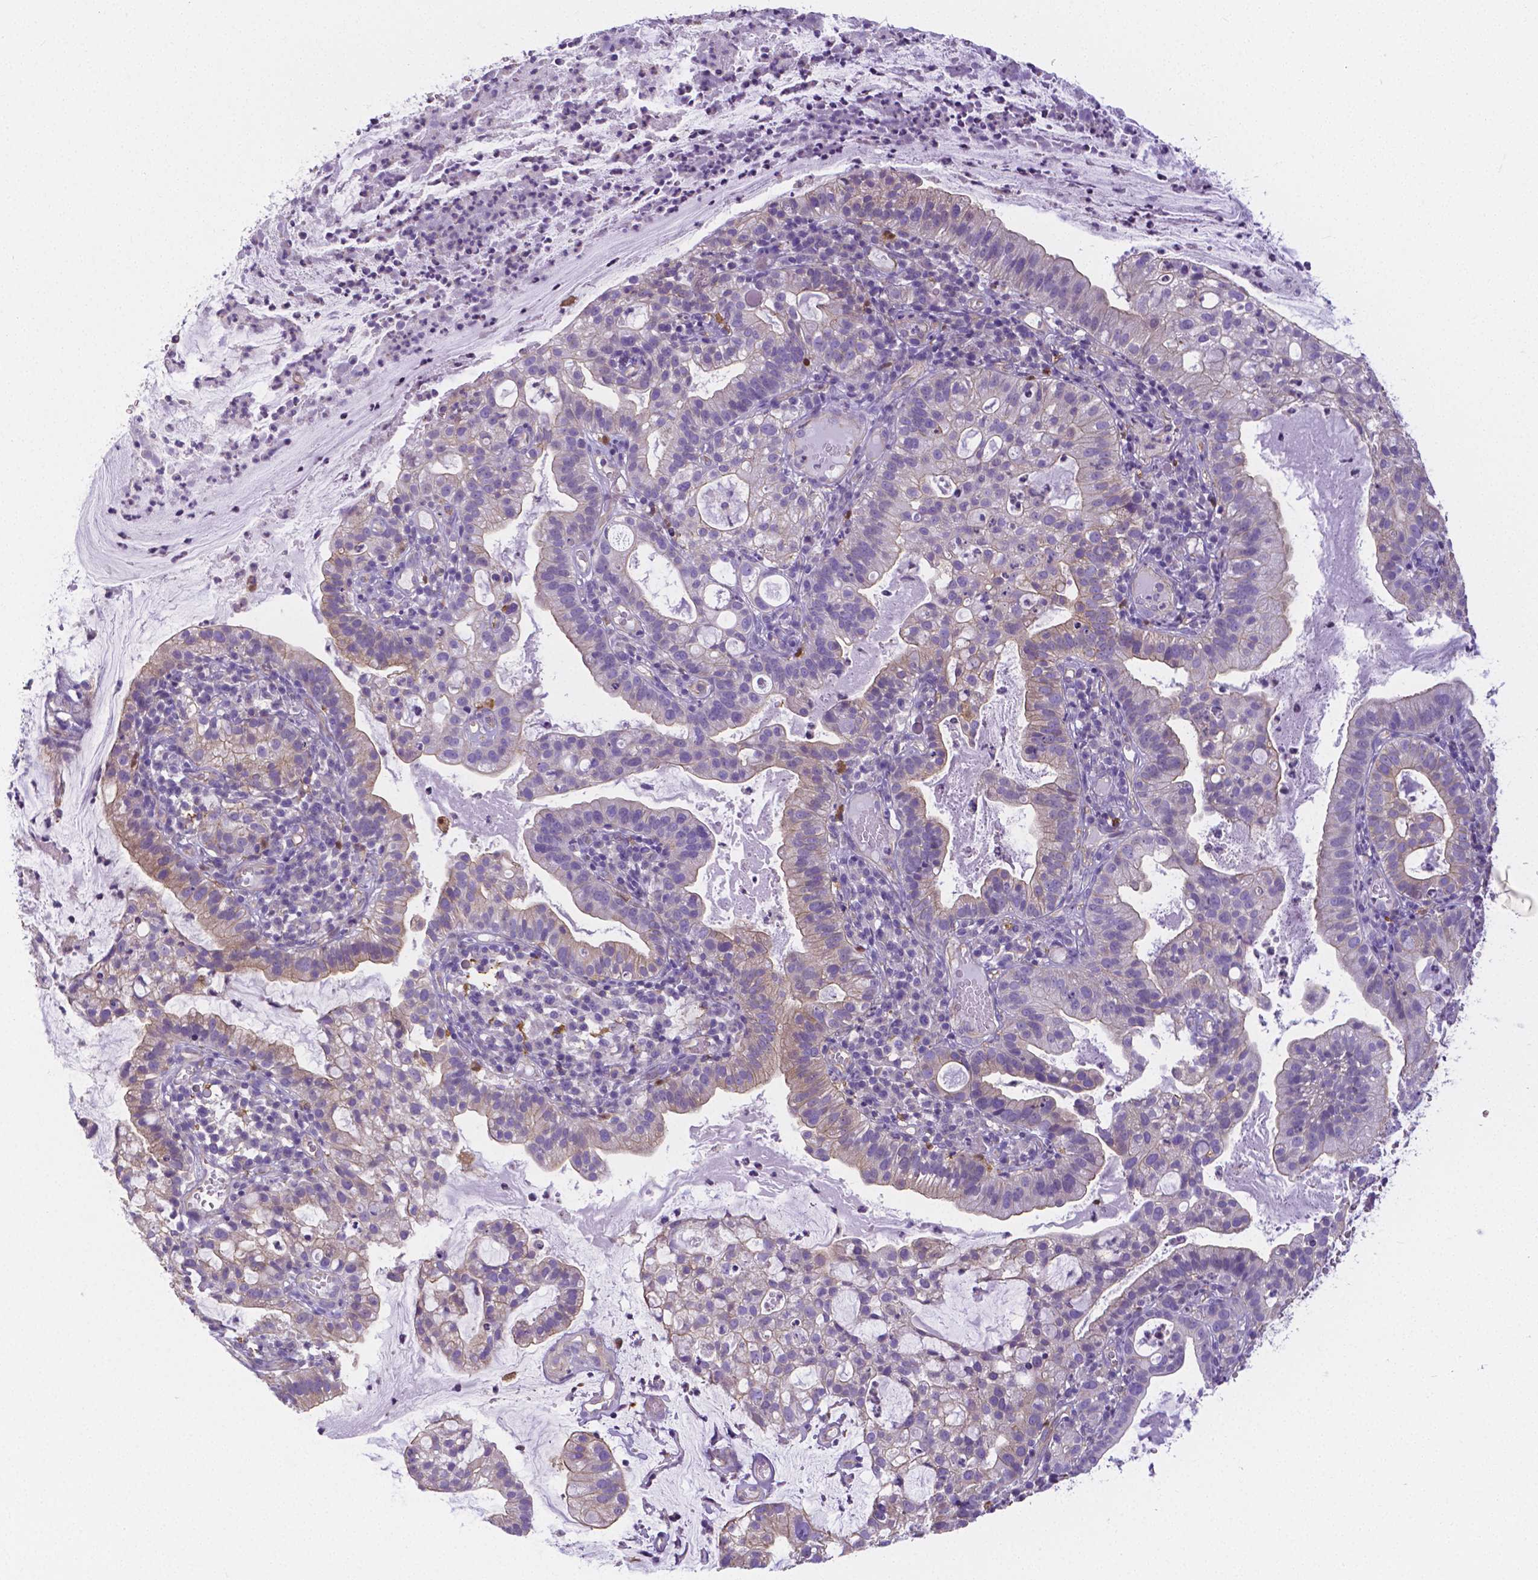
{"staining": {"intensity": "weak", "quantity": "<25%", "location": "cytoplasmic/membranous"}, "tissue": "cervical cancer", "cell_type": "Tumor cells", "image_type": "cancer", "snomed": [{"axis": "morphology", "description": "Adenocarcinoma, NOS"}, {"axis": "topography", "description": "Cervix"}], "caption": "Immunohistochemical staining of adenocarcinoma (cervical) exhibits no significant expression in tumor cells.", "gene": "CRMP1", "patient": {"sex": "female", "age": 41}}